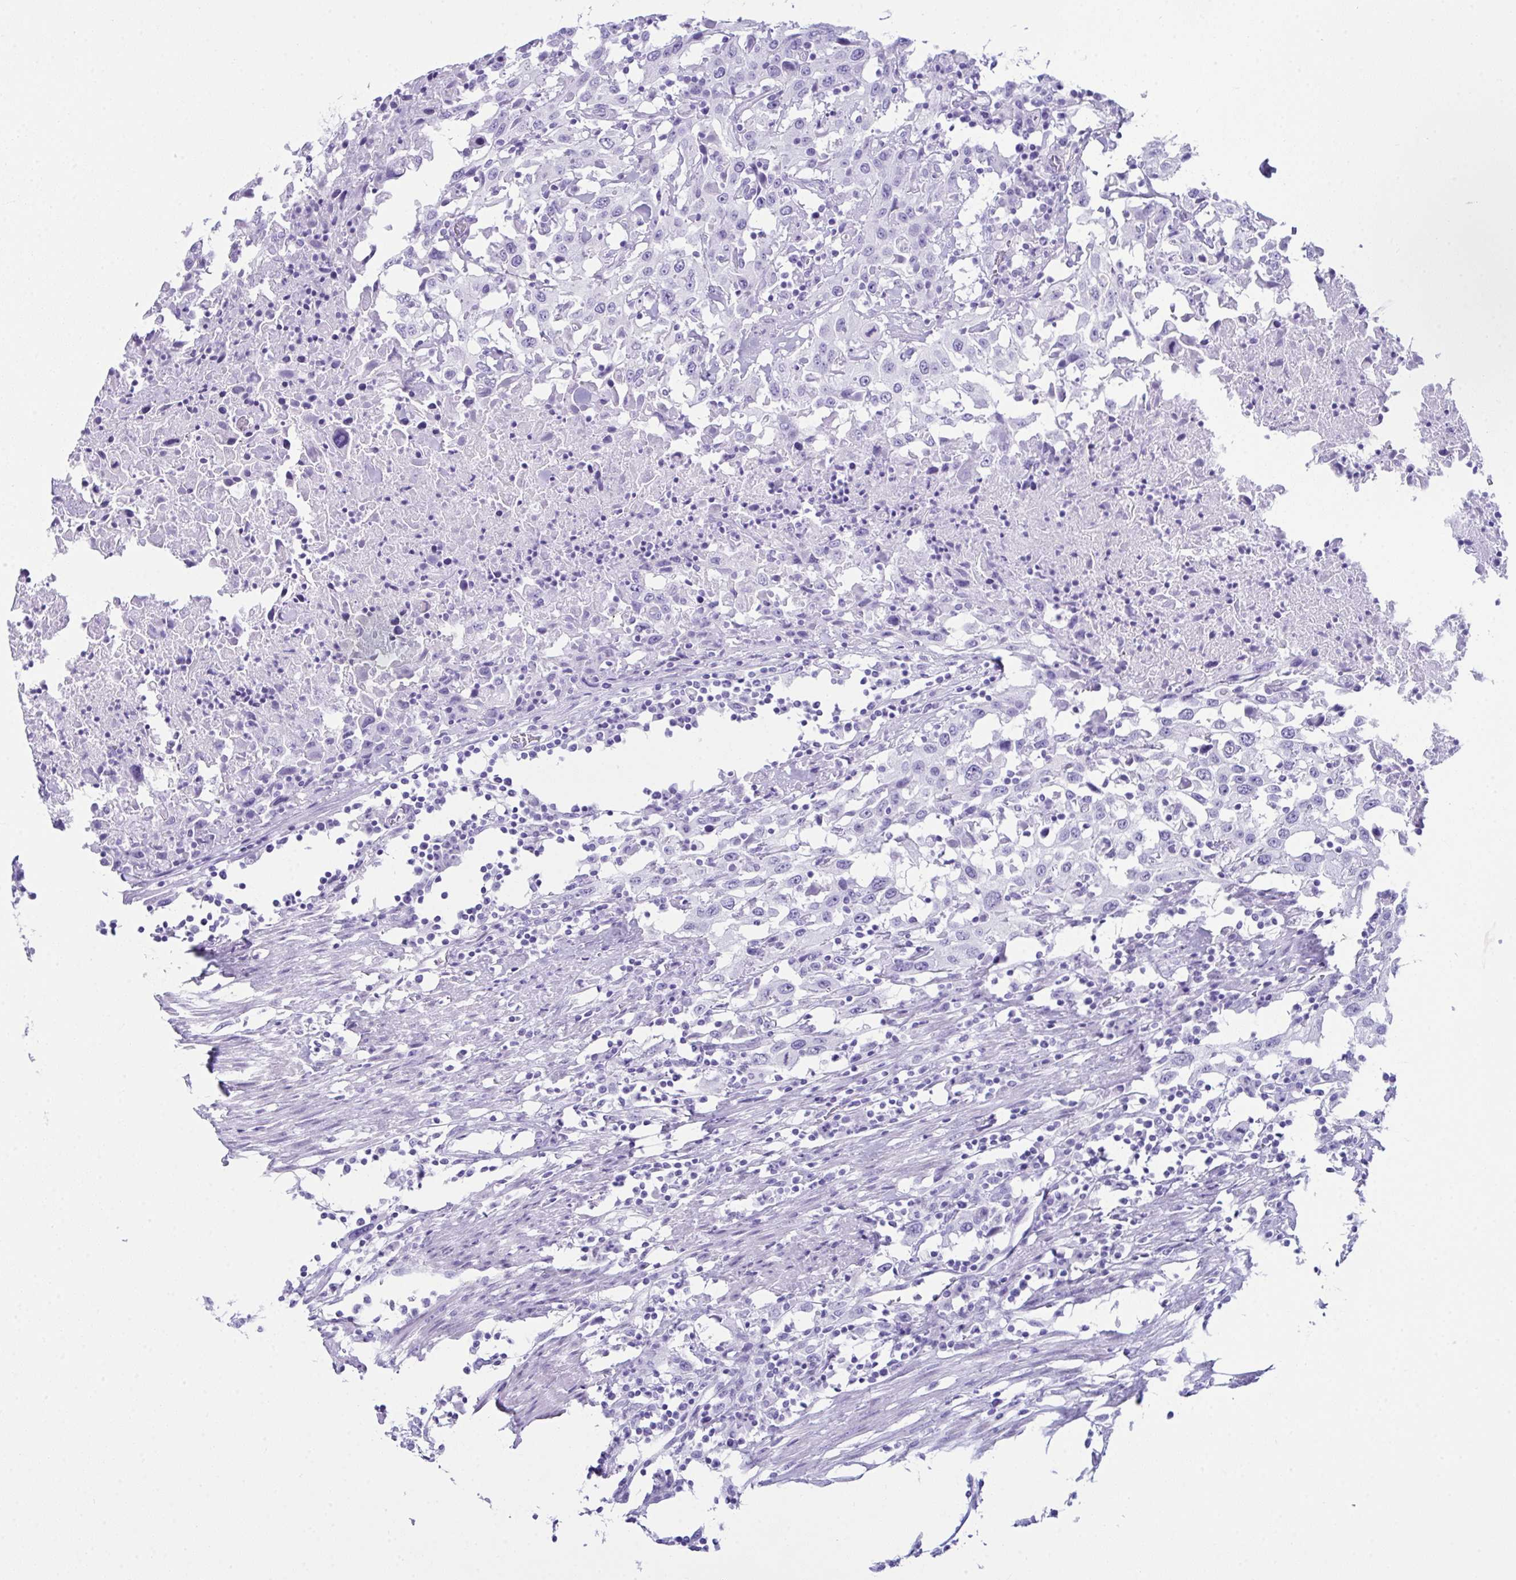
{"staining": {"intensity": "negative", "quantity": "none", "location": "none"}, "tissue": "urothelial cancer", "cell_type": "Tumor cells", "image_type": "cancer", "snomed": [{"axis": "morphology", "description": "Urothelial carcinoma, High grade"}, {"axis": "topography", "description": "Urinary bladder"}], "caption": "Micrograph shows no protein expression in tumor cells of urothelial cancer tissue.", "gene": "LGALS4", "patient": {"sex": "male", "age": 61}}